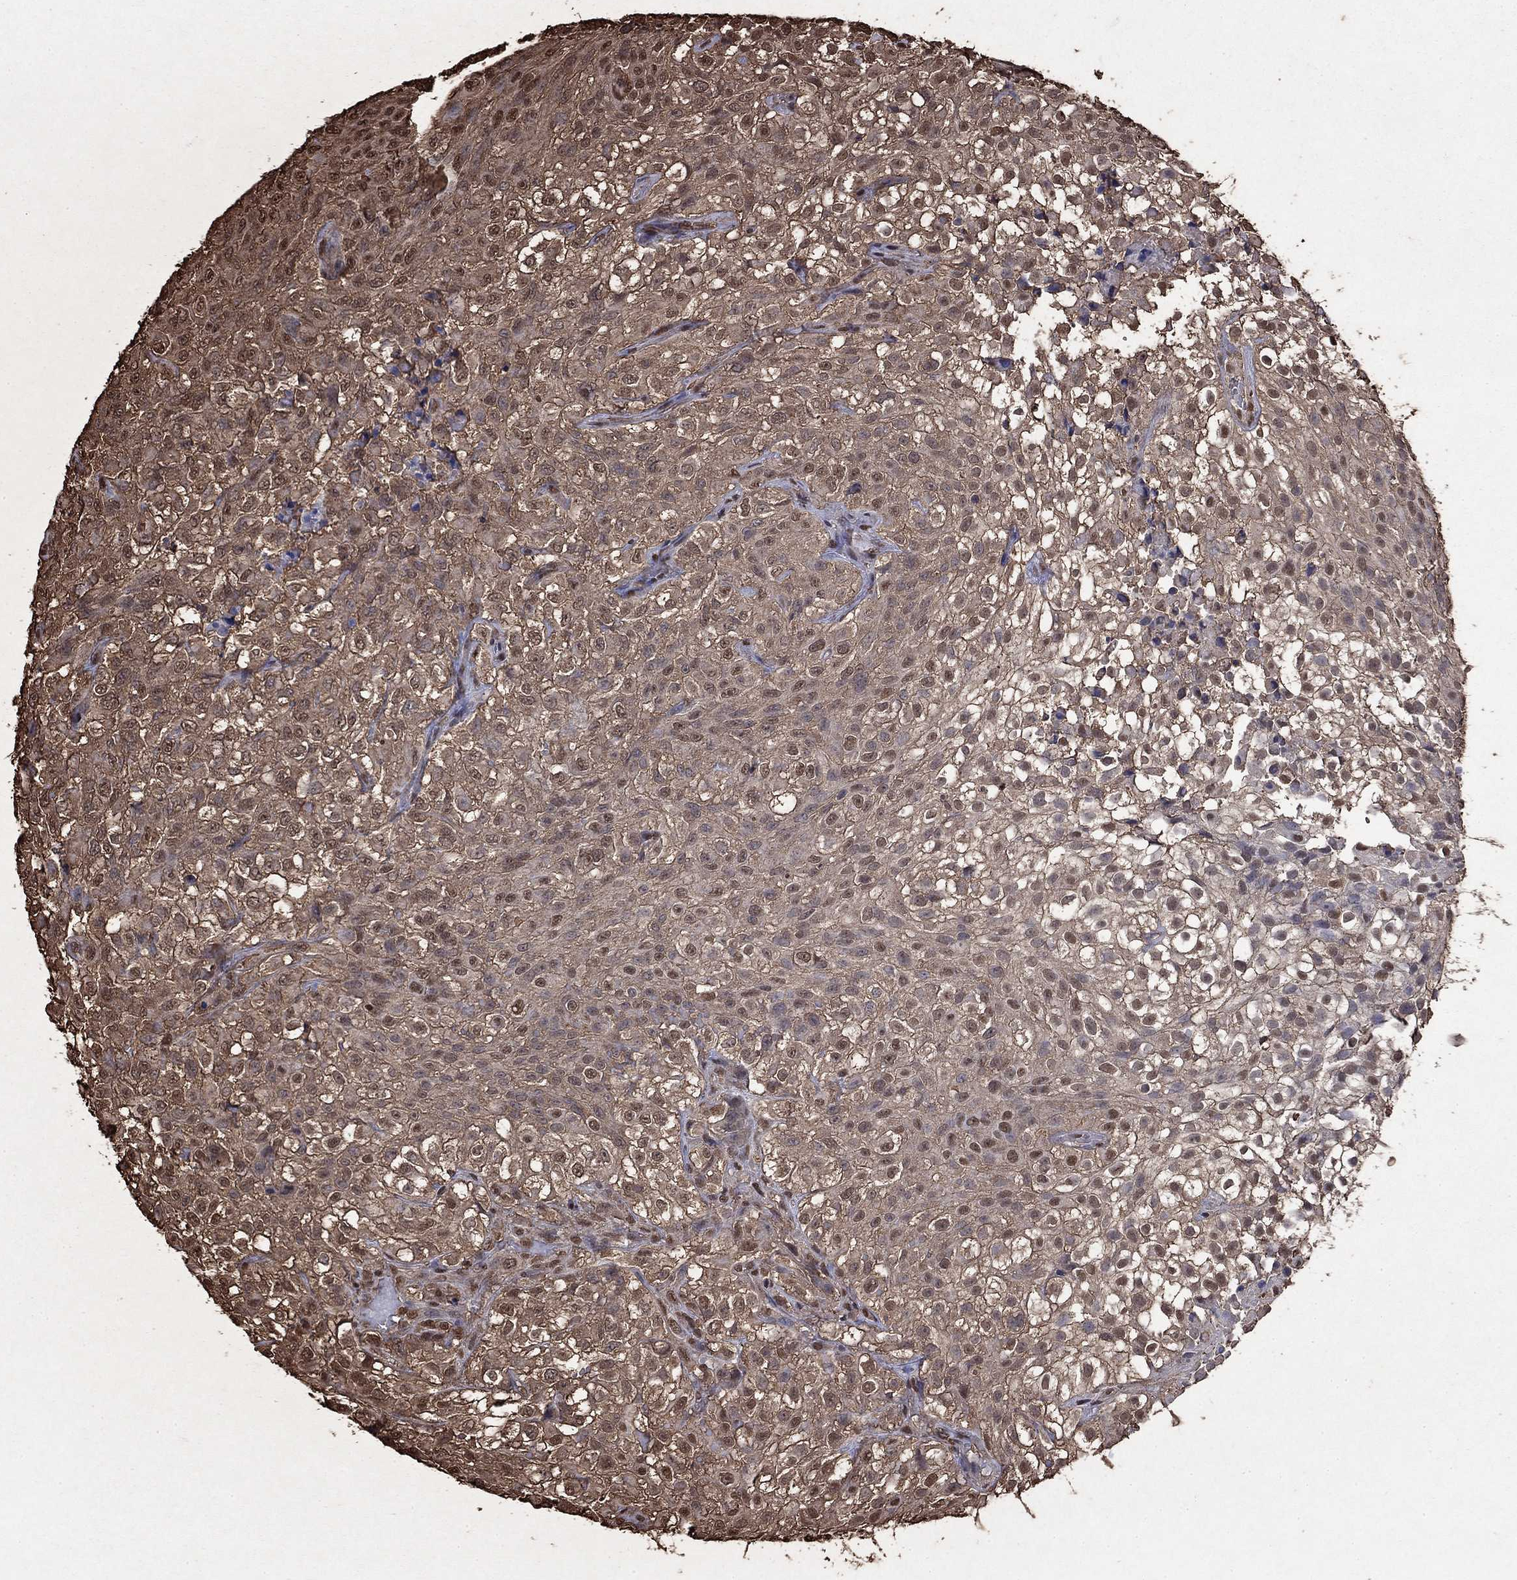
{"staining": {"intensity": "moderate", "quantity": "25%-75%", "location": "cytoplasmic/membranous,nuclear"}, "tissue": "urothelial cancer", "cell_type": "Tumor cells", "image_type": "cancer", "snomed": [{"axis": "morphology", "description": "Urothelial carcinoma, High grade"}, {"axis": "topography", "description": "Urinary bladder"}], "caption": "DAB immunohistochemical staining of urothelial cancer displays moderate cytoplasmic/membranous and nuclear protein positivity in approximately 25%-75% of tumor cells. (IHC, brightfield microscopy, high magnification).", "gene": "GAPDH", "patient": {"sex": "male", "age": 56}}